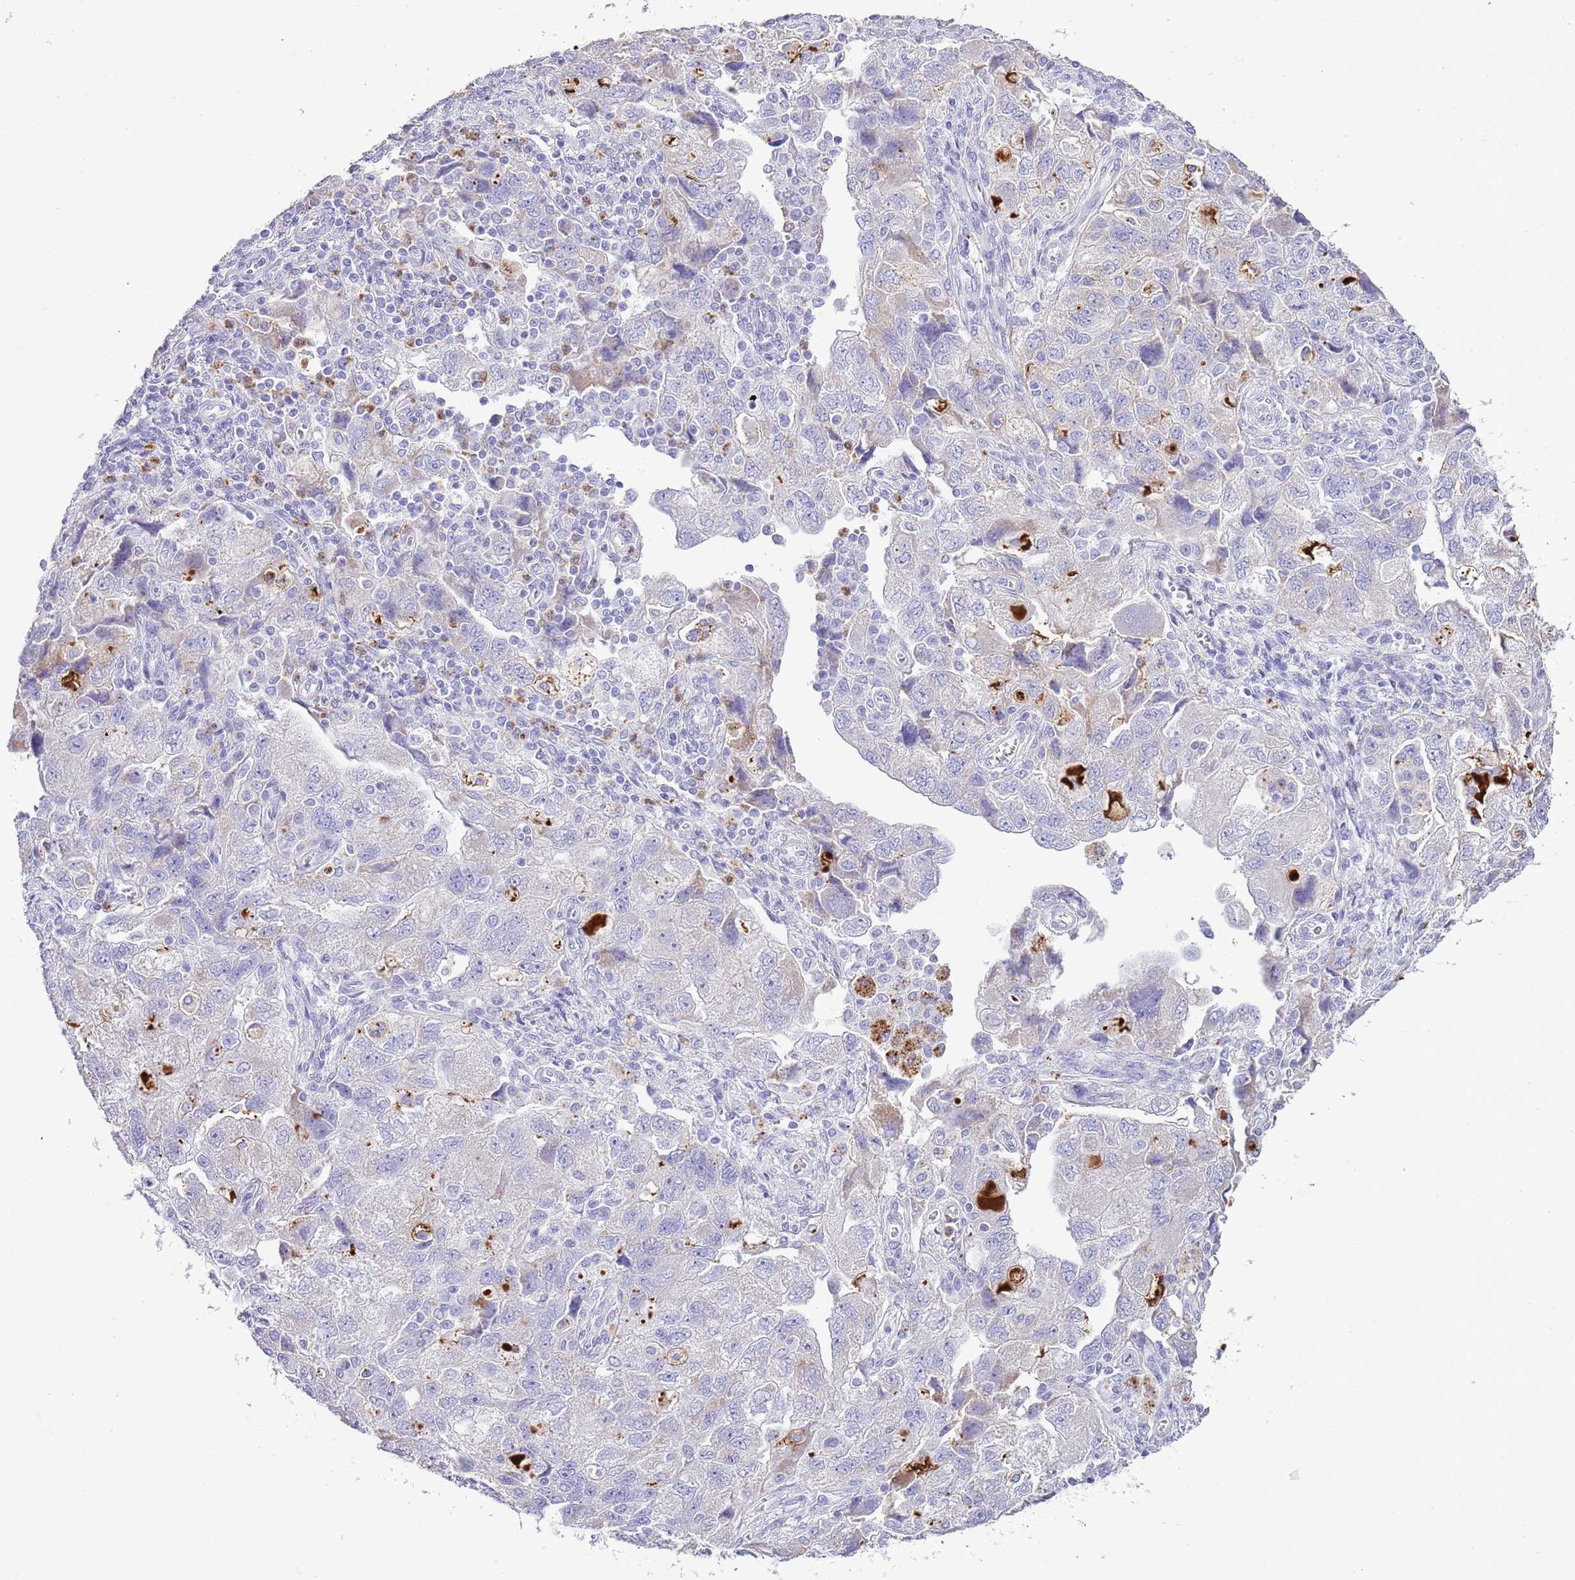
{"staining": {"intensity": "negative", "quantity": "none", "location": "none"}, "tissue": "ovarian cancer", "cell_type": "Tumor cells", "image_type": "cancer", "snomed": [{"axis": "morphology", "description": "Carcinoma, NOS"}, {"axis": "morphology", "description": "Cystadenocarcinoma, serous, NOS"}, {"axis": "topography", "description": "Ovary"}], "caption": "Image shows no significant protein expression in tumor cells of carcinoma (ovarian).", "gene": "OR2Z1", "patient": {"sex": "female", "age": 69}}